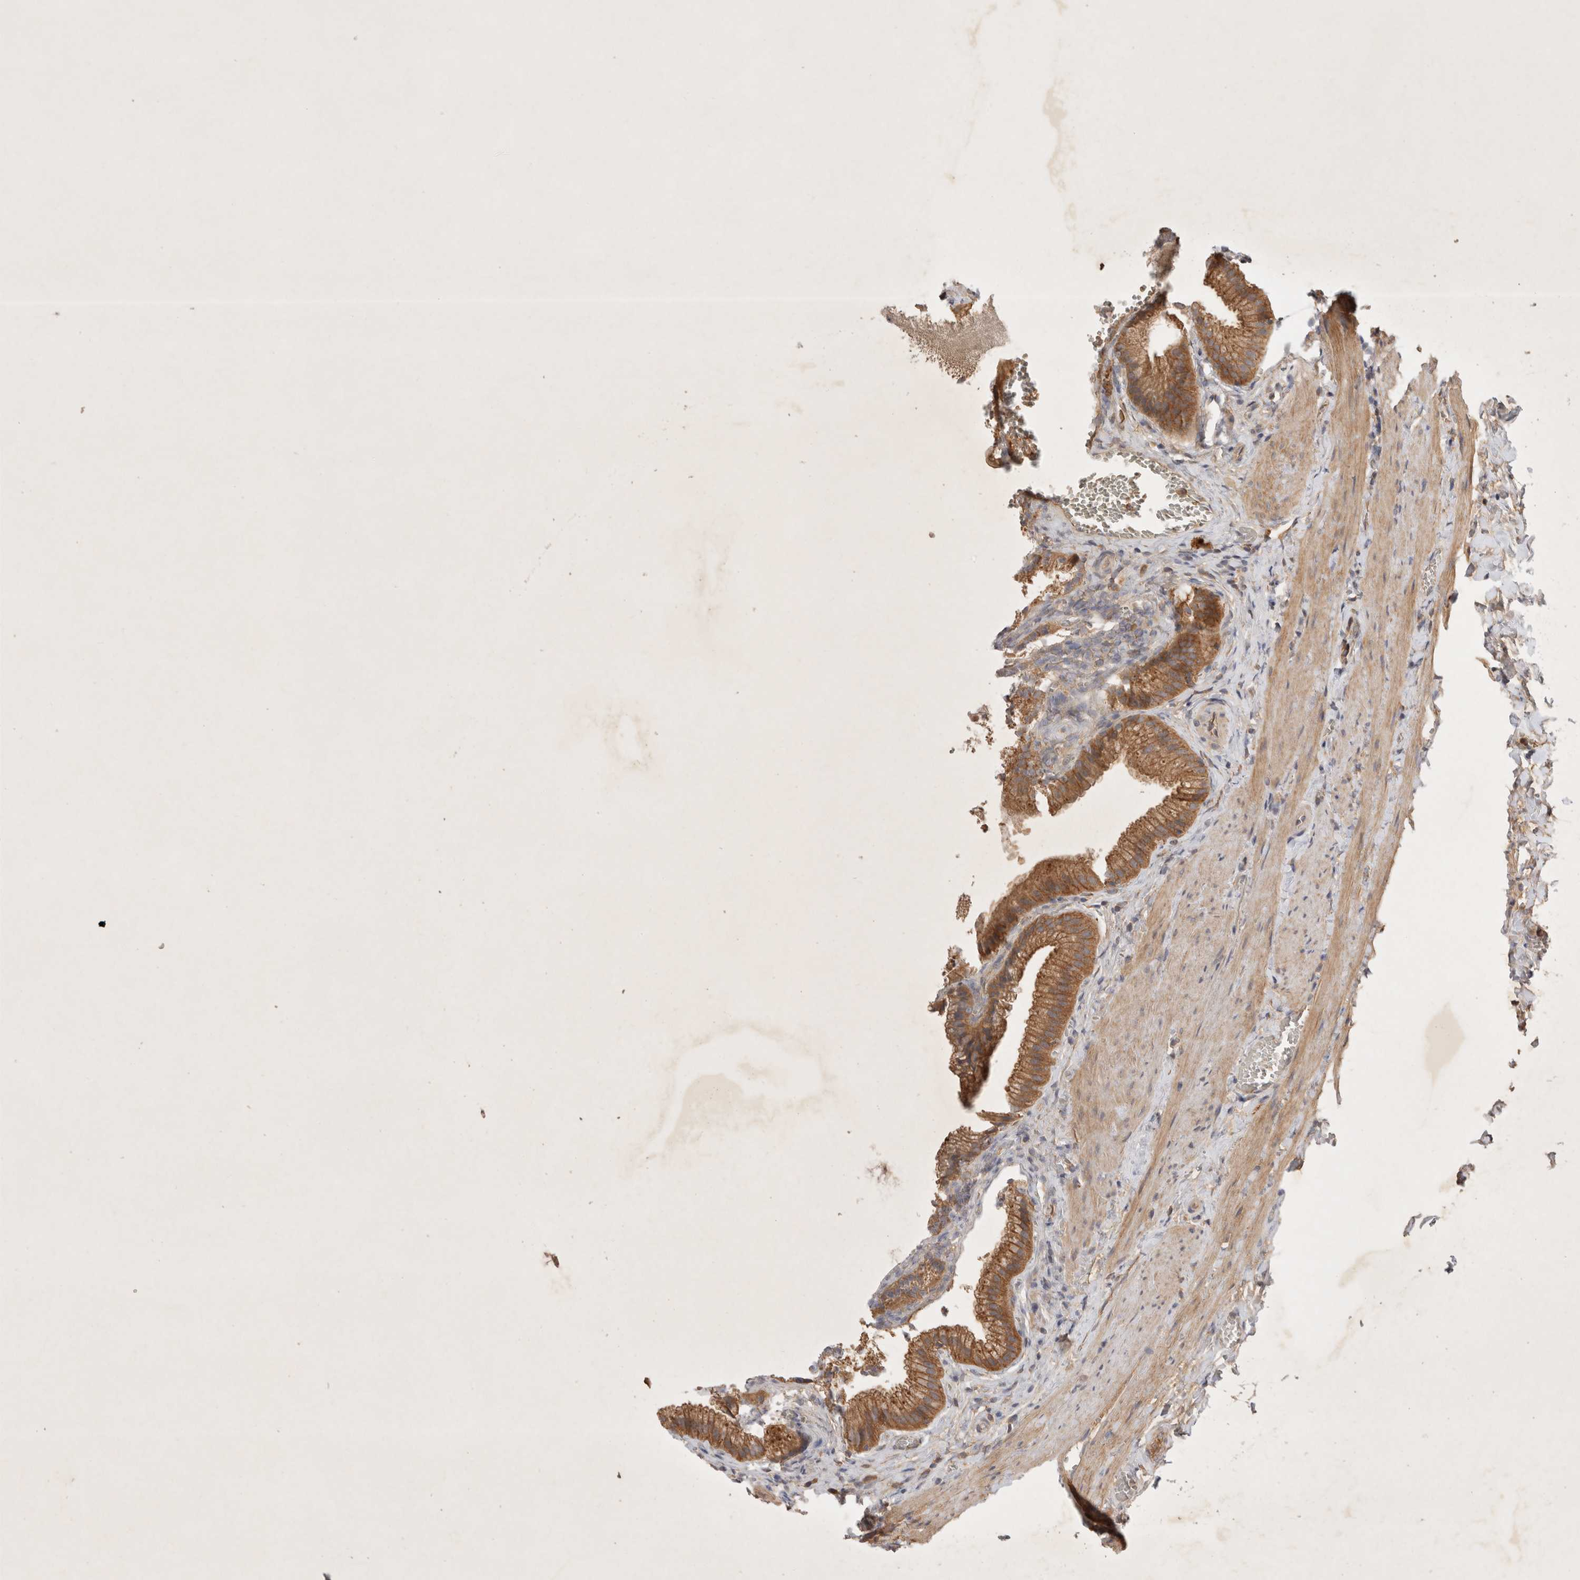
{"staining": {"intensity": "moderate", "quantity": ">75%", "location": "cytoplasmic/membranous"}, "tissue": "gallbladder", "cell_type": "Glandular cells", "image_type": "normal", "snomed": [{"axis": "morphology", "description": "Normal tissue, NOS"}, {"axis": "topography", "description": "Gallbladder"}], "caption": "Immunohistochemical staining of unremarkable gallbladder displays moderate cytoplasmic/membranous protein expression in approximately >75% of glandular cells. Nuclei are stained in blue.", "gene": "YES1", "patient": {"sex": "male", "age": 38}}